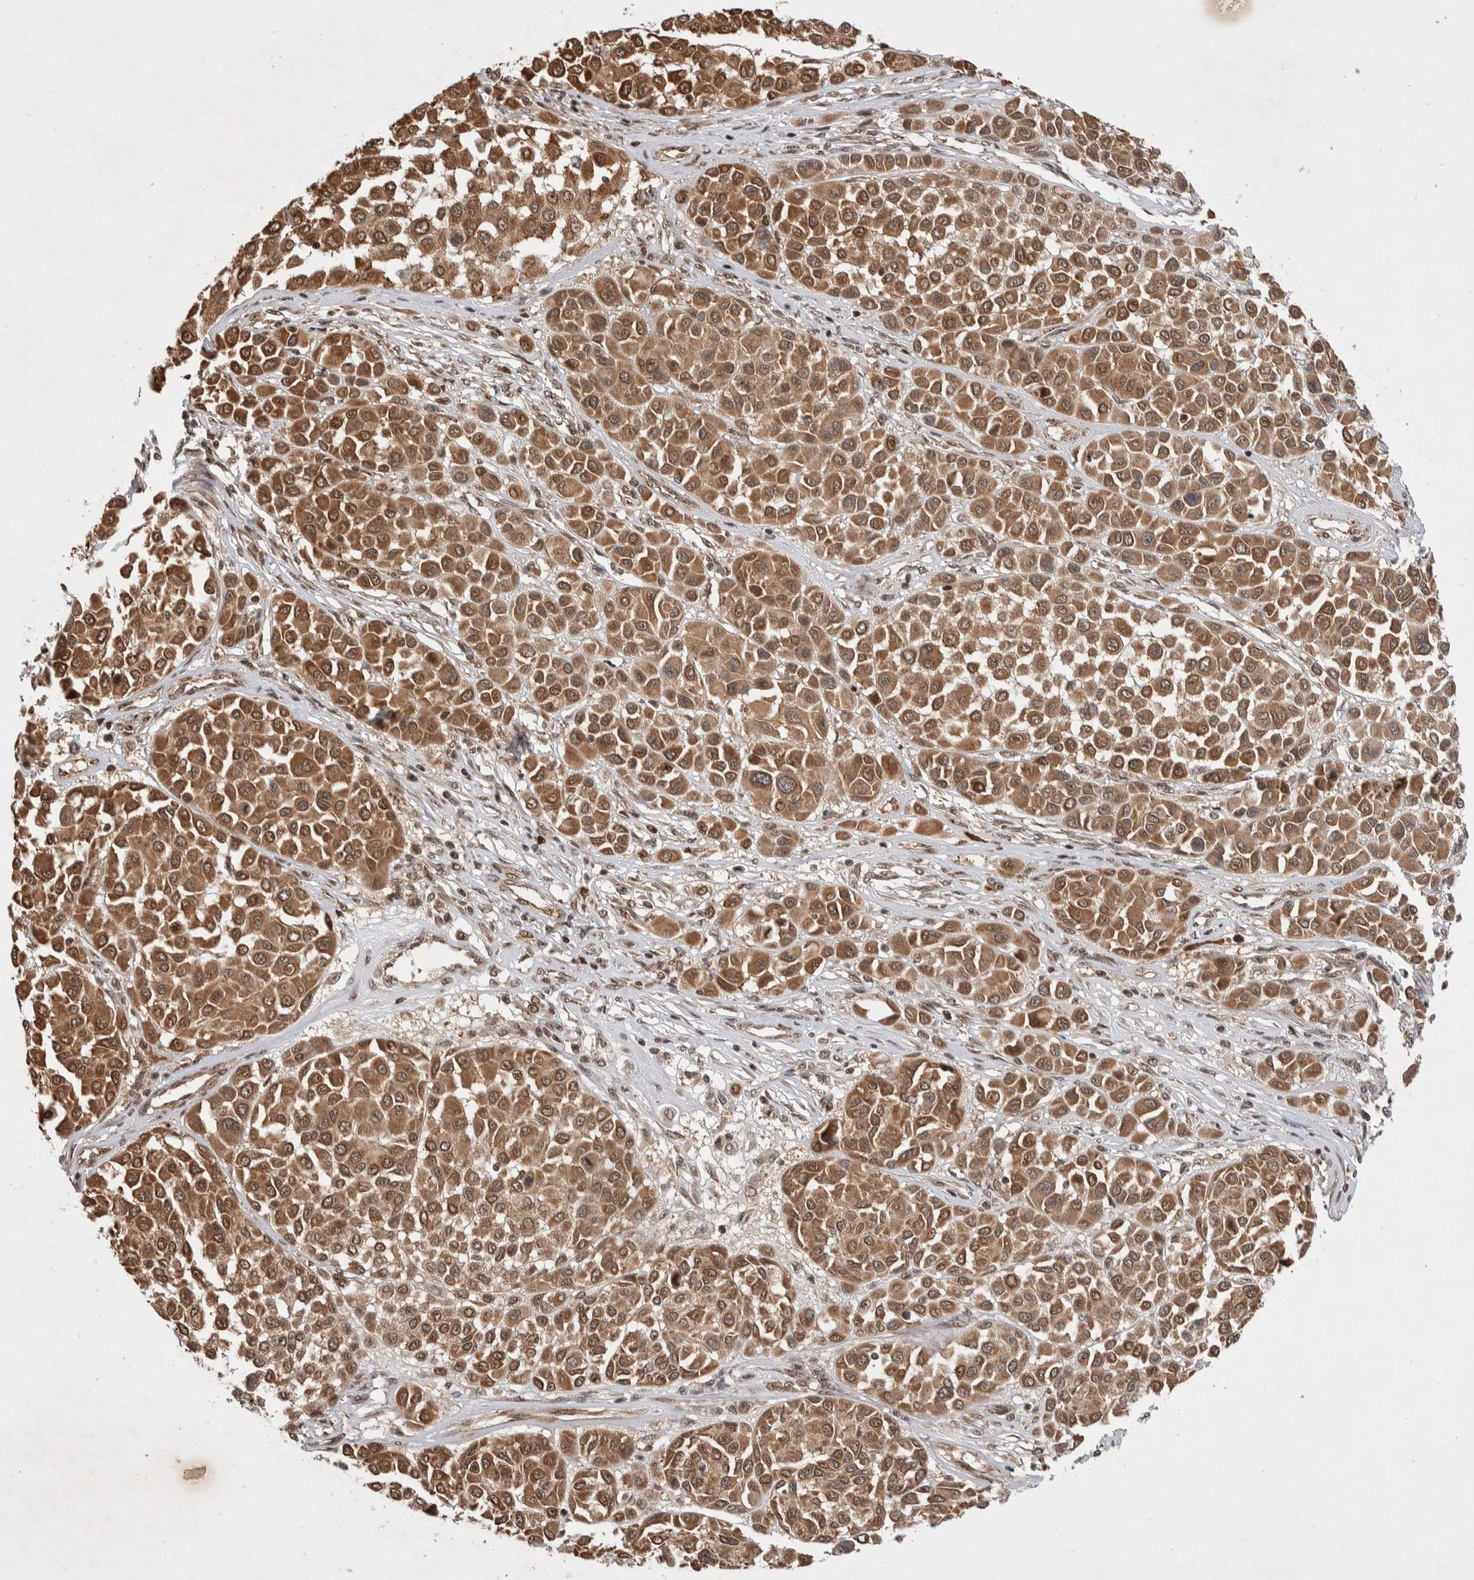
{"staining": {"intensity": "moderate", "quantity": ">75%", "location": "cytoplasmic/membranous,nuclear"}, "tissue": "melanoma", "cell_type": "Tumor cells", "image_type": "cancer", "snomed": [{"axis": "morphology", "description": "Malignant melanoma, Metastatic site"}, {"axis": "topography", "description": "Soft tissue"}], "caption": "Immunohistochemical staining of melanoma demonstrates moderate cytoplasmic/membranous and nuclear protein positivity in about >75% of tumor cells.", "gene": "TOR1B", "patient": {"sex": "male", "age": 41}}